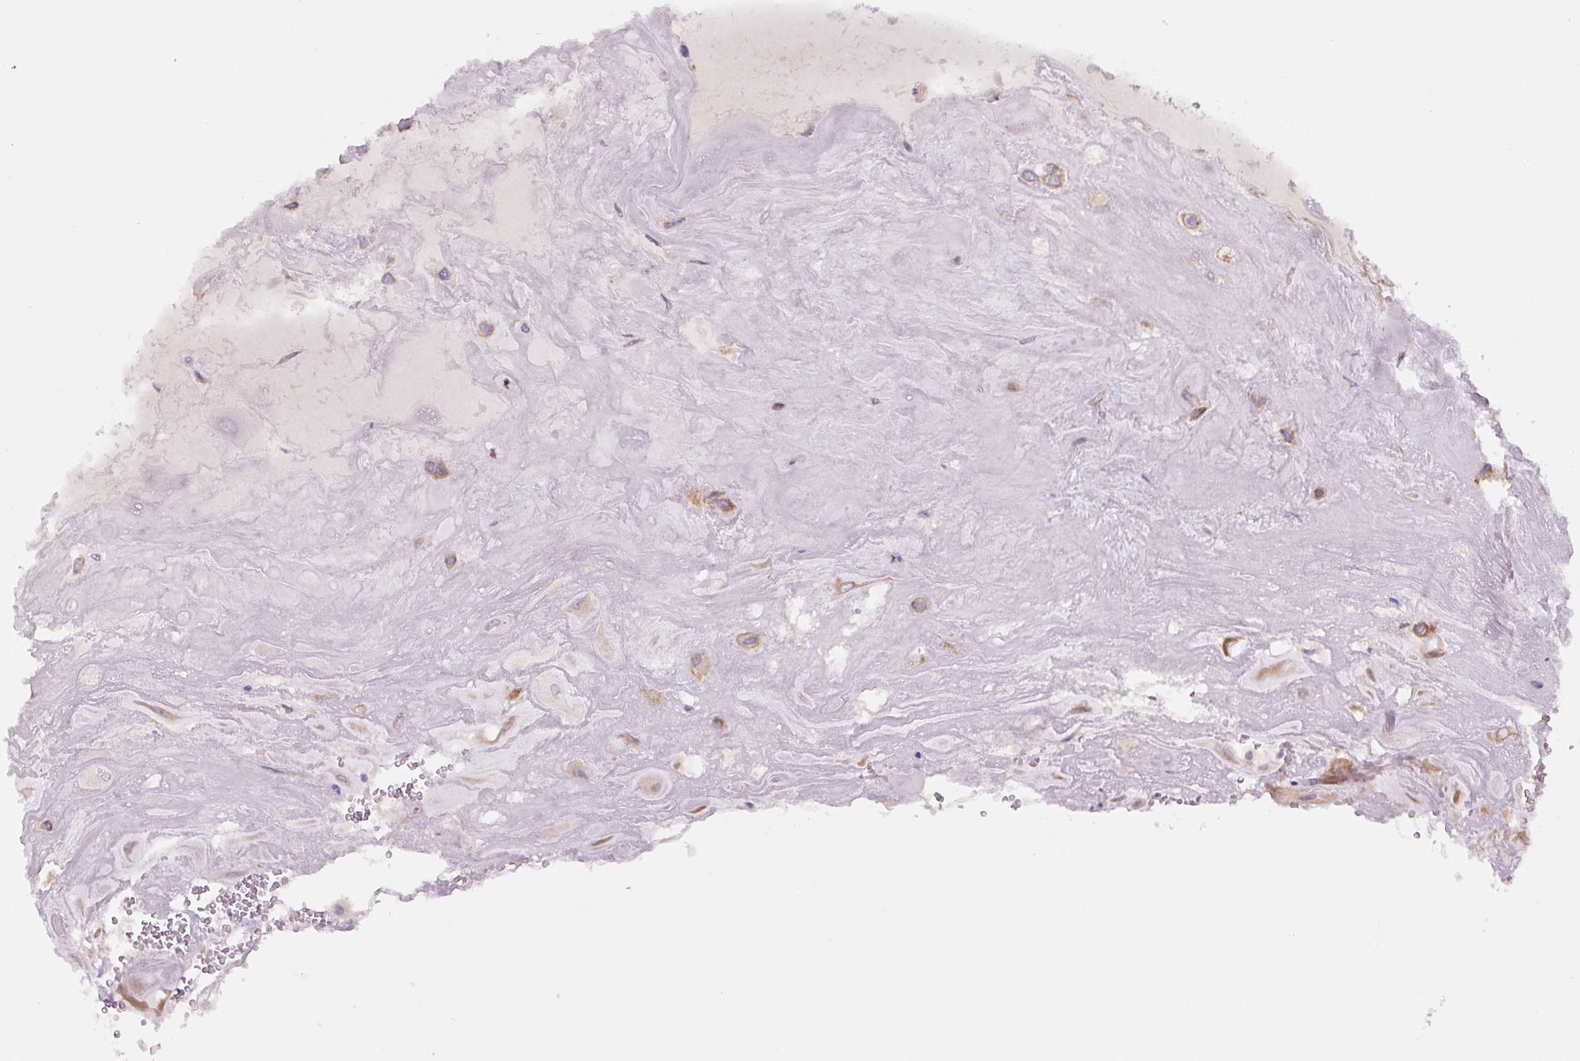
{"staining": {"intensity": "weak", "quantity": ">75%", "location": "cytoplasmic/membranous"}, "tissue": "placenta", "cell_type": "Decidual cells", "image_type": "normal", "snomed": [{"axis": "morphology", "description": "Normal tissue, NOS"}, {"axis": "topography", "description": "Placenta"}], "caption": "Immunohistochemical staining of normal human placenta exhibits weak cytoplasmic/membranous protein positivity in about >75% of decidual cells. Nuclei are stained in blue.", "gene": "YIF1B", "patient": {"sex": "female", "age": 32}}